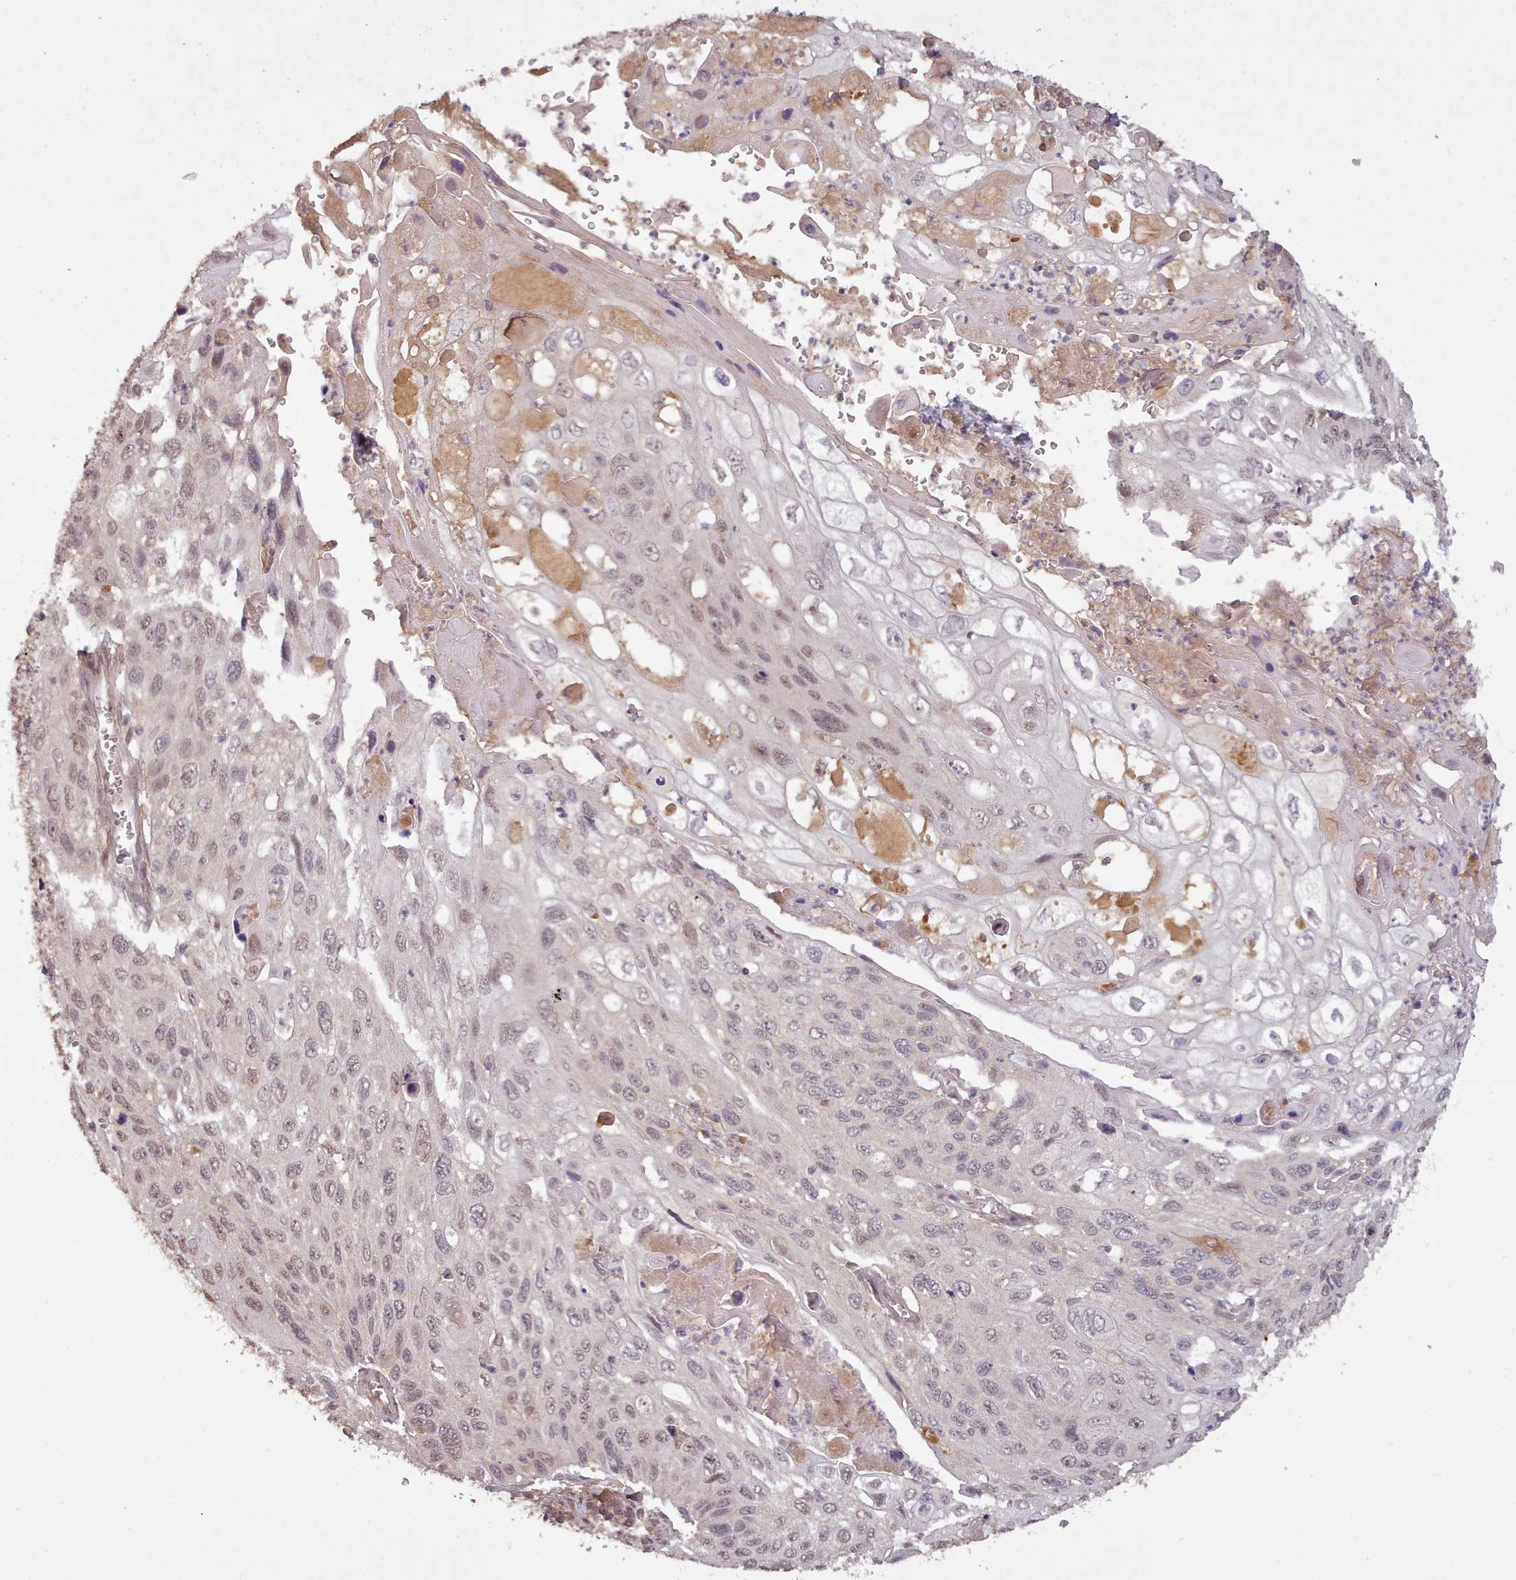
{"staining": {"intensity": "weak", "quantity": "<25%", "location": "nuclear"}, "tissue": "cervical cancer", "cell_type": "Tumor cells", "image_type": "cancer", "snomed": [{"axis": "morphology", "description": "Squamous cell carcinoma, NOS"}, {"axis": "topography", "description": "Cervix"}], "caption": "Tumor cells are negative for protein expression in human cervical cancer (squamous cell carcinoma).", "gene": "CDC6", "patient": {"sex": "female", "age": 70}}